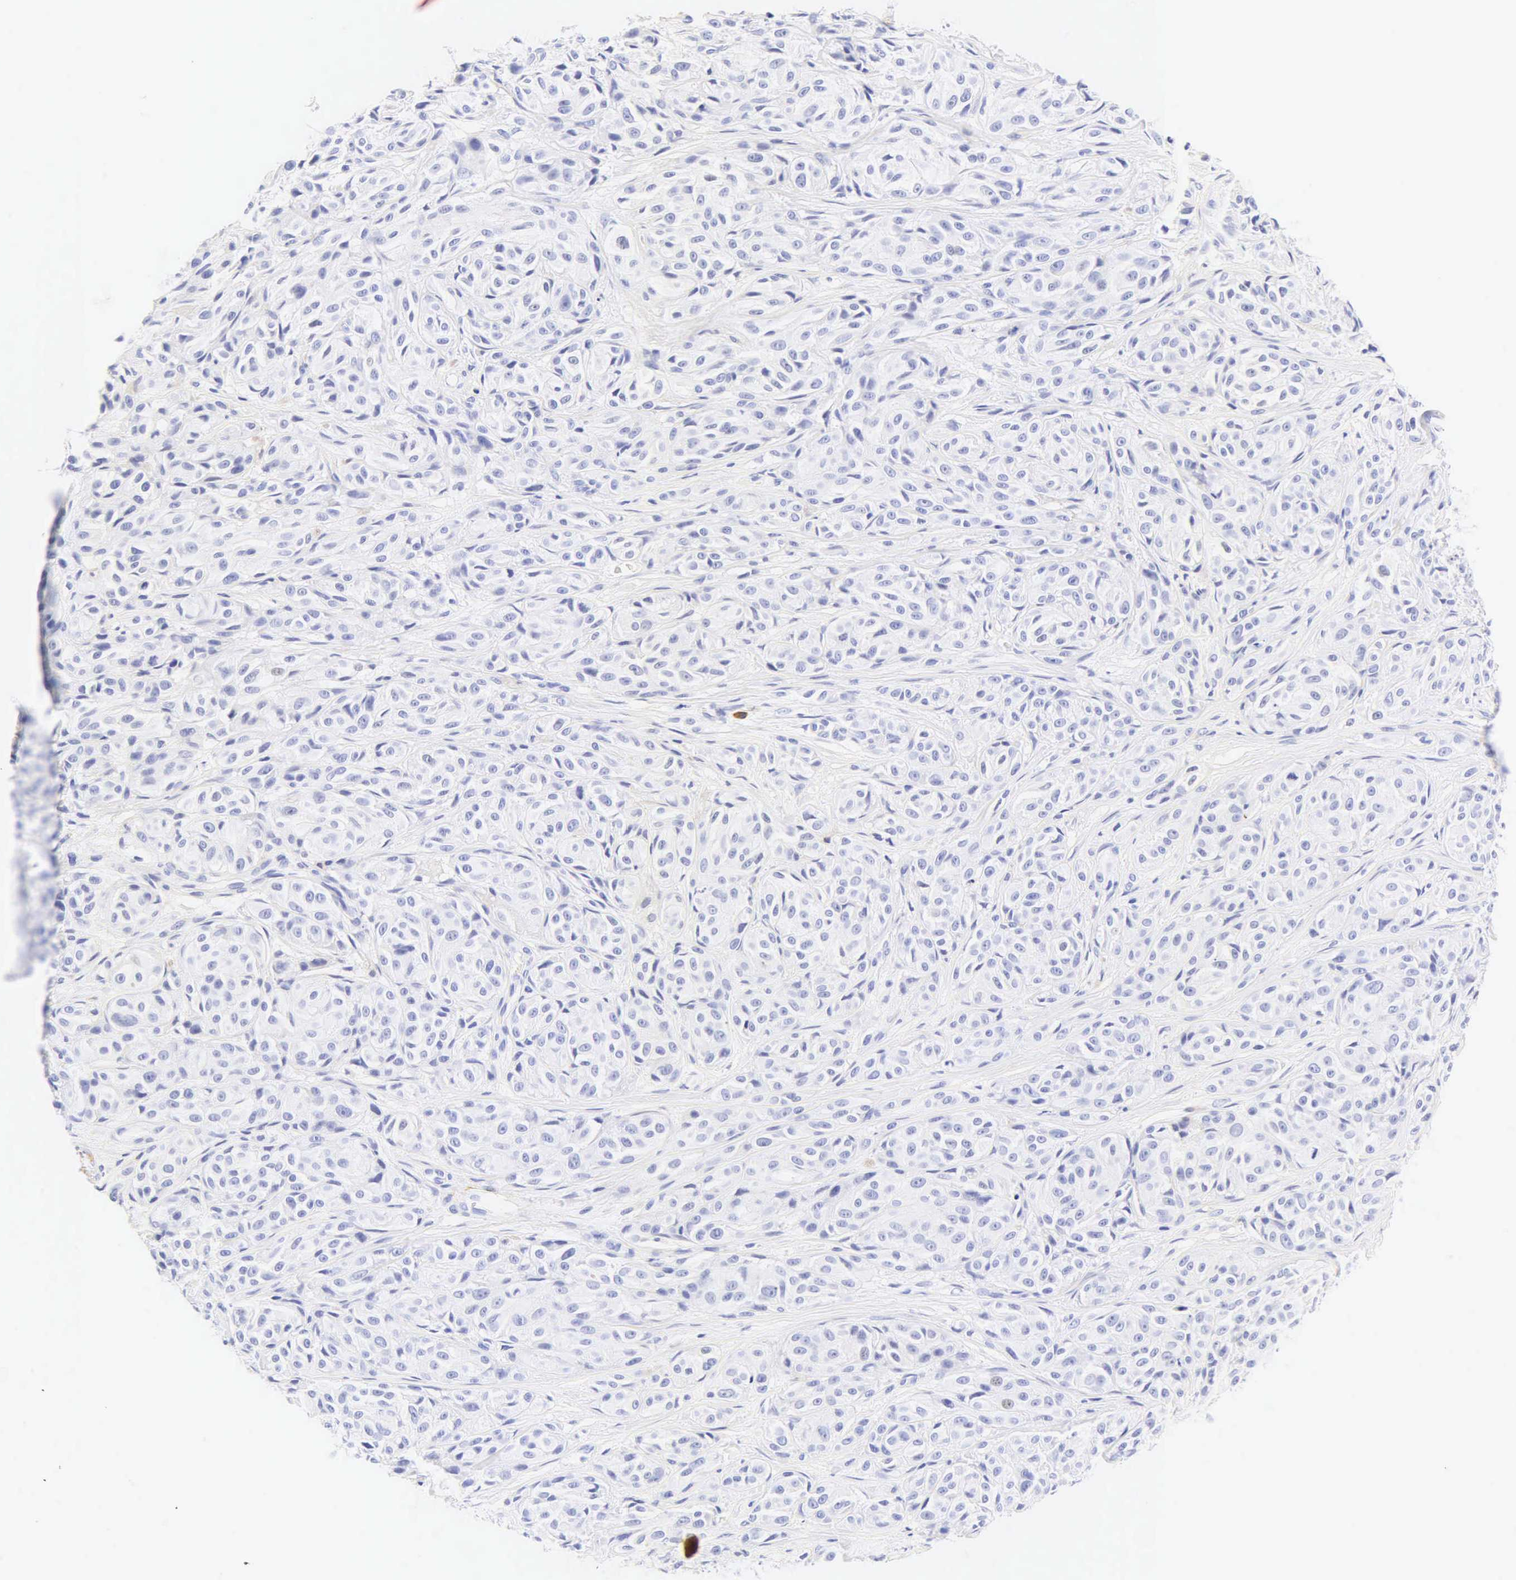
{"staining": {"intensity": "negative", "quantity": "none", "location": "none"}, "tissue": "melanoma", "cell_type": "Tumor cells", "image_type": "cancer", "snomed": [{"axis": "morphology", "description": "Malignant melanoma, NOS"}, {"axis": "topography", "description": "Skin"}], "caption": "High magnification brightfield microscopy of malignant melanoma stained with DAB (3,3'-diaminobenzidine) (brown) and counterstained with hematoxylin (blue): tumor cells show no significant positivity. (DAB (3,3'-diaminobenzidine) immunohistochemistry with hematoxylin counter stain).", "gene": "CALD1", "patient": {"sex": "male", "age": 56}}